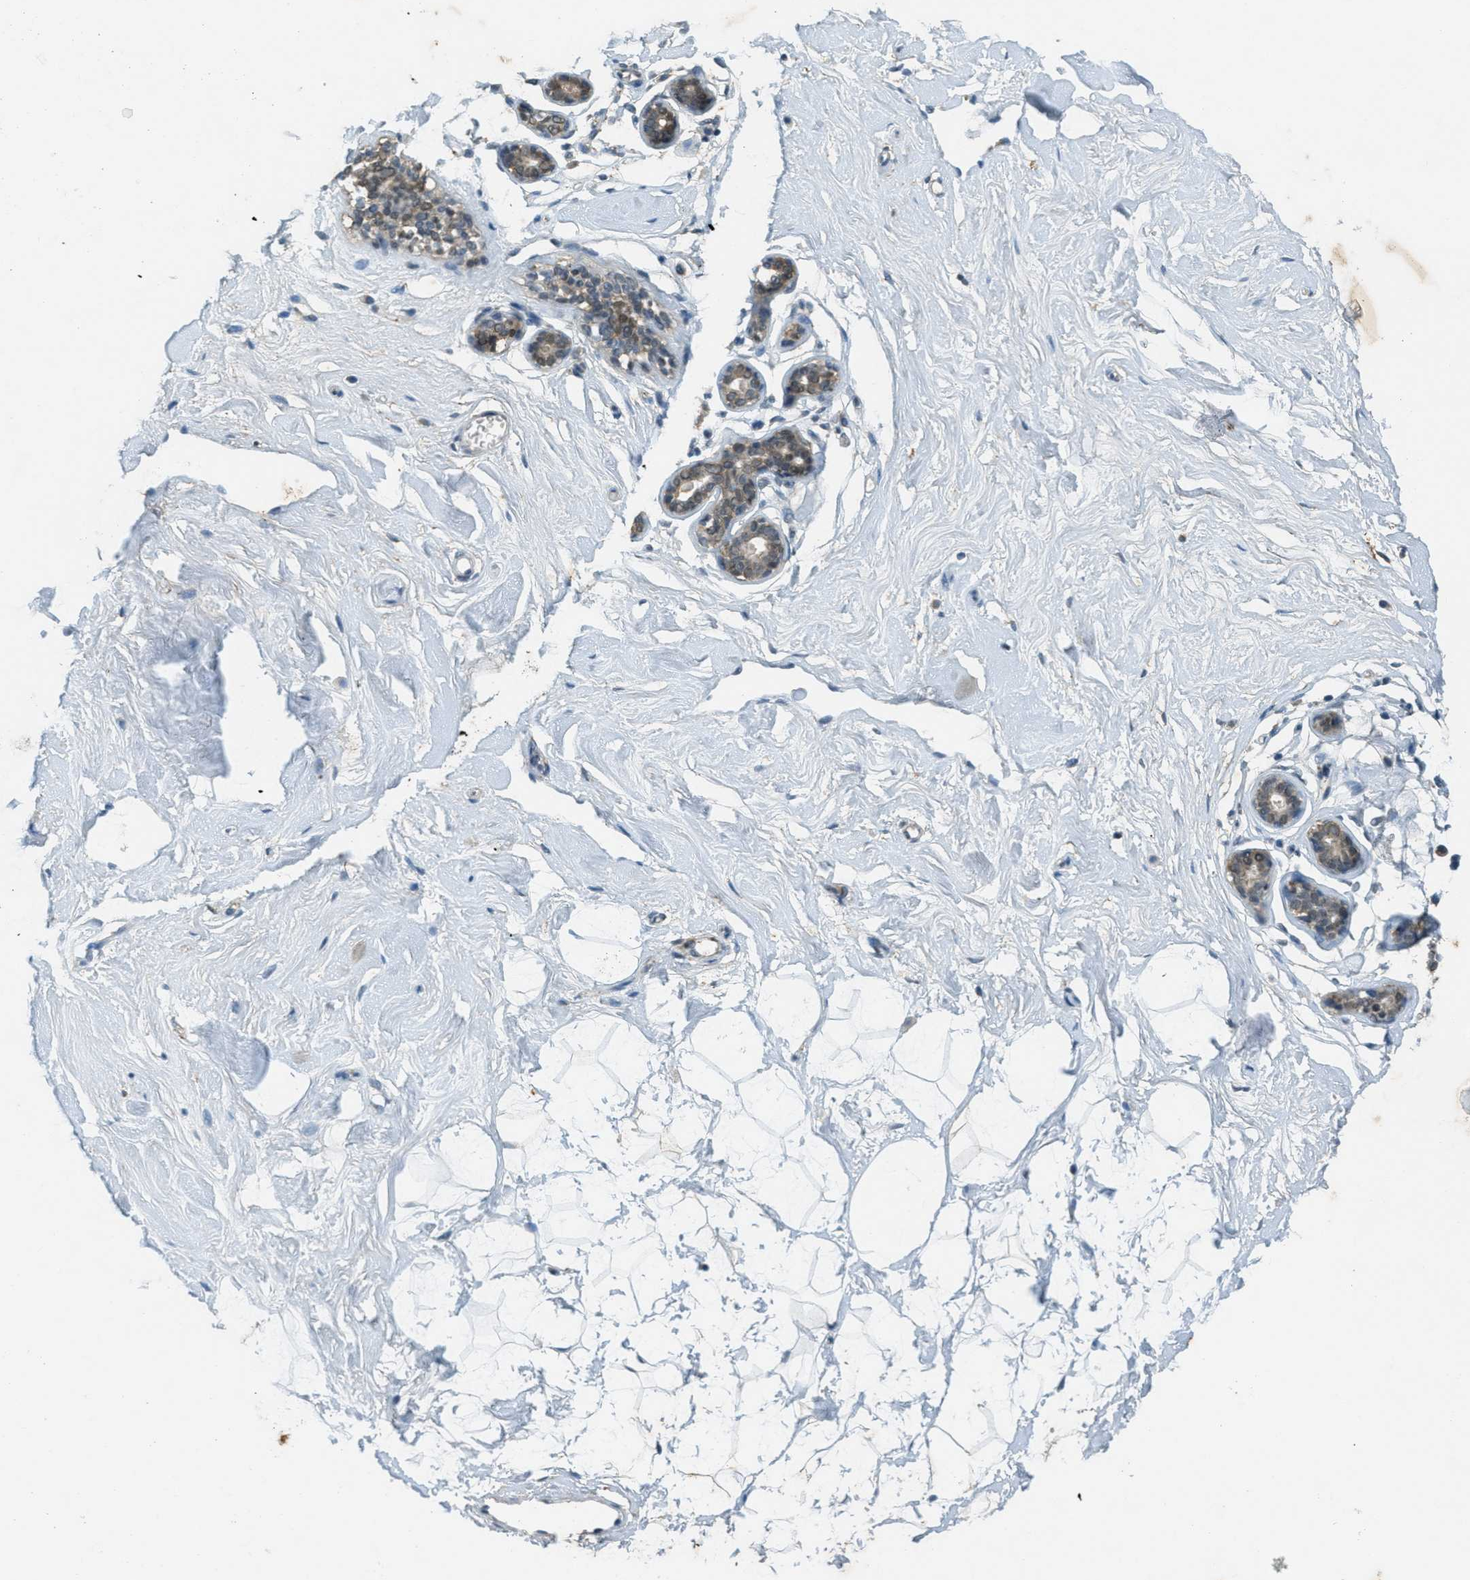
{"staining": {"intensity": "negative", "quantity": "none", "location": "none"}, "tissue": "breast", "cell_type": "Adipocytes", "image_type": "normal", "snomed": [{"axis": "morphology", "description": "Normal tissue, NOS"}, {"axis": "topography", "description": "Breast"}], "caption": "Immunohistochemistry (IHC) histopathology image of unremarkable human breast stained for a protein (brown), which demonstrates no expression in adipocytes. The staining was performed using DAB to visualize the protein expression in brown, while the nuclei were stained in blue with hematoxylin (Magnification: 20x).", "gene": "TCF20", "patient": {"sex": "female", "age": 23}}